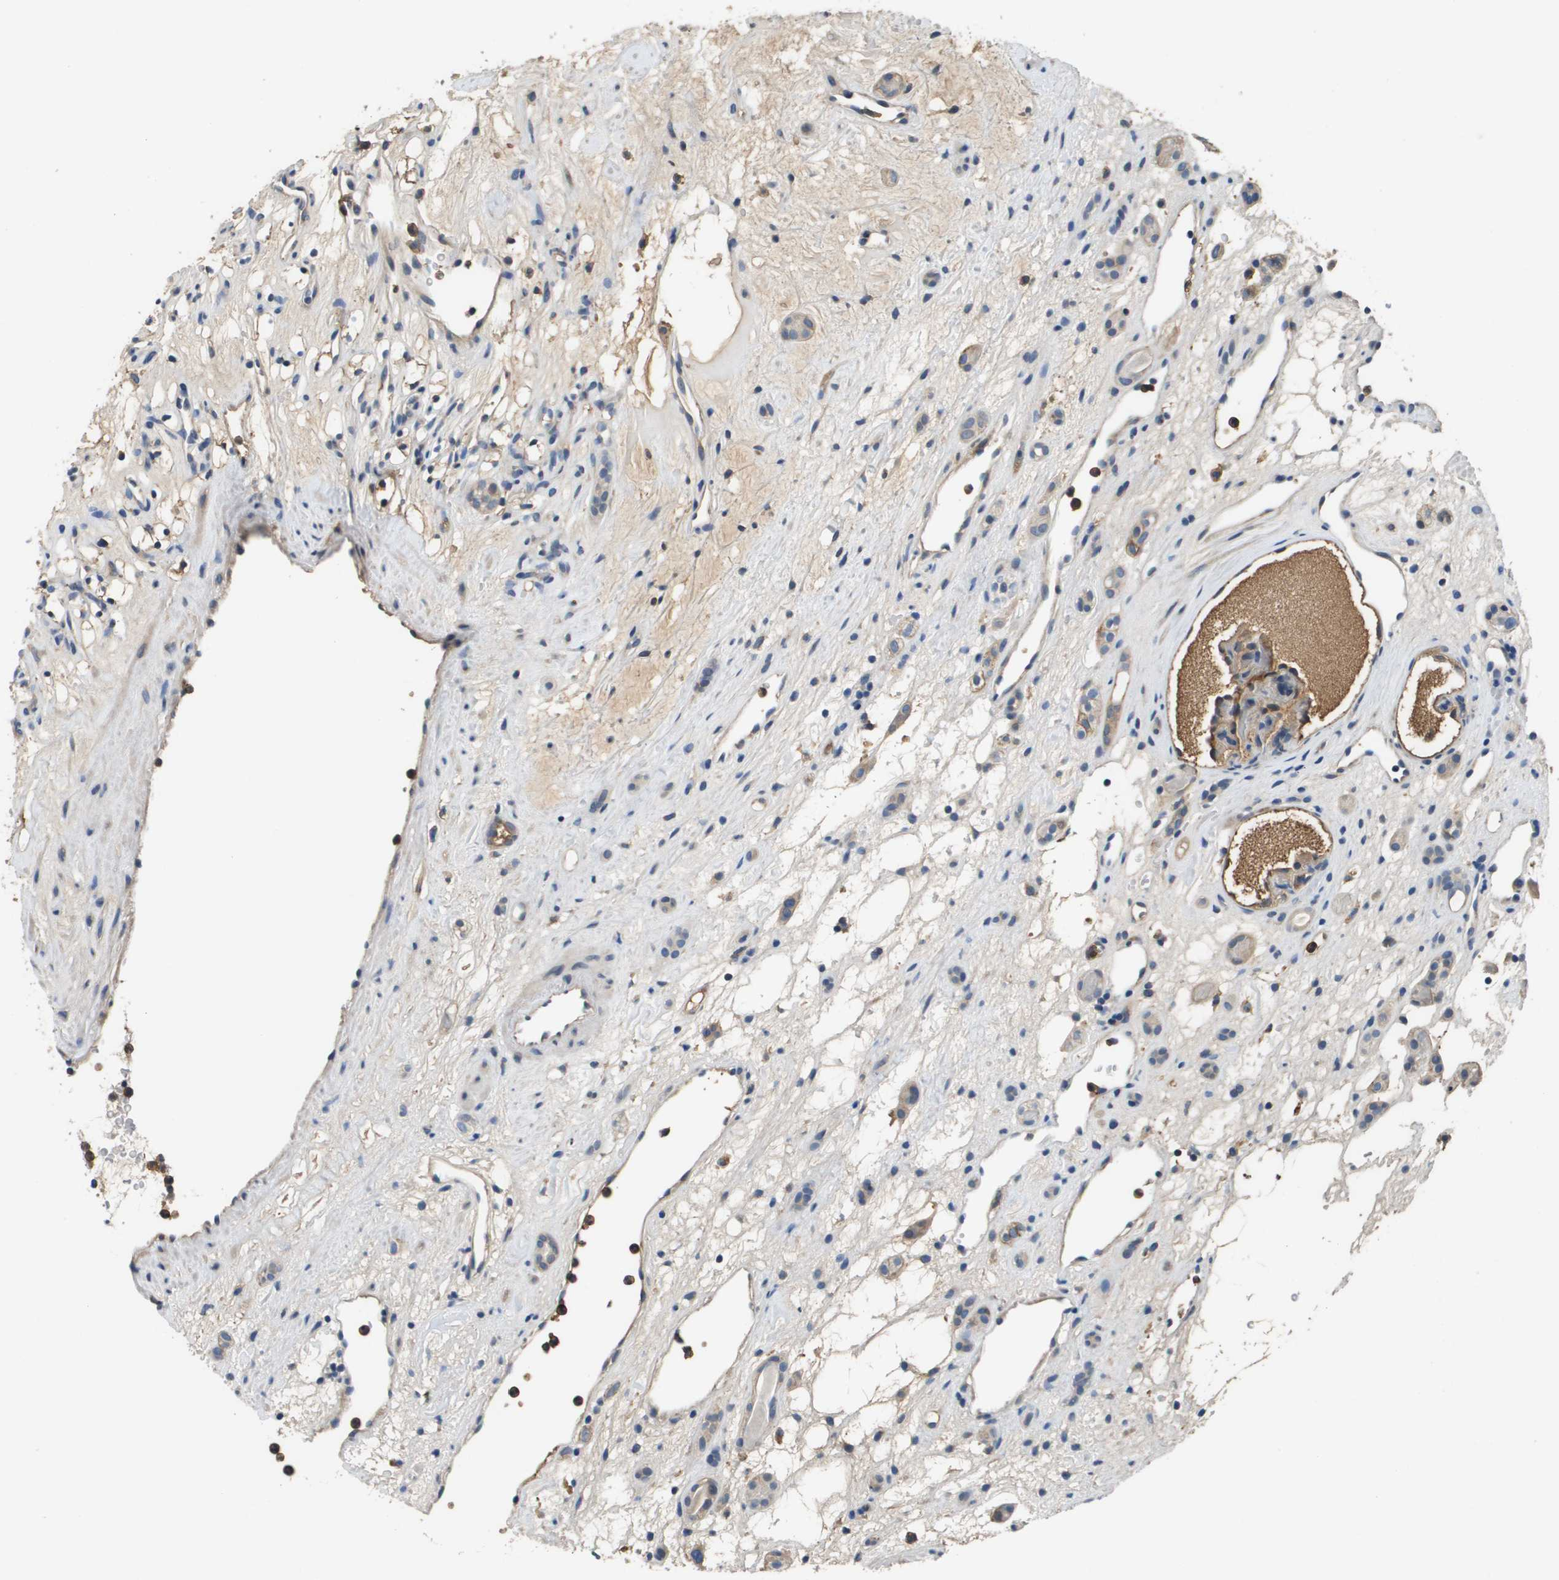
{"staining": {"intensity": "moderate", "quantity": ">75%", "location": "cytoplasmic/membranous"}, "tissue": "renal cancer", "cell_type": "Tumor cells", "image_type": "cancer", "snomed": [{"axis": "morphology", "description": "Adenocarcinoma, NOS"}, {"axis": "topography", "description": "Kidney"}], "caption": "Immunohistochemical staining of human renal cancer (adenocarcinoma) shows medium levels of moderate cytoplasmic/membranous protein positivity in approximately >75% of tumor cells.", "gene": "SLC16A3", "patient": {"sex": "female", "age": 60}}